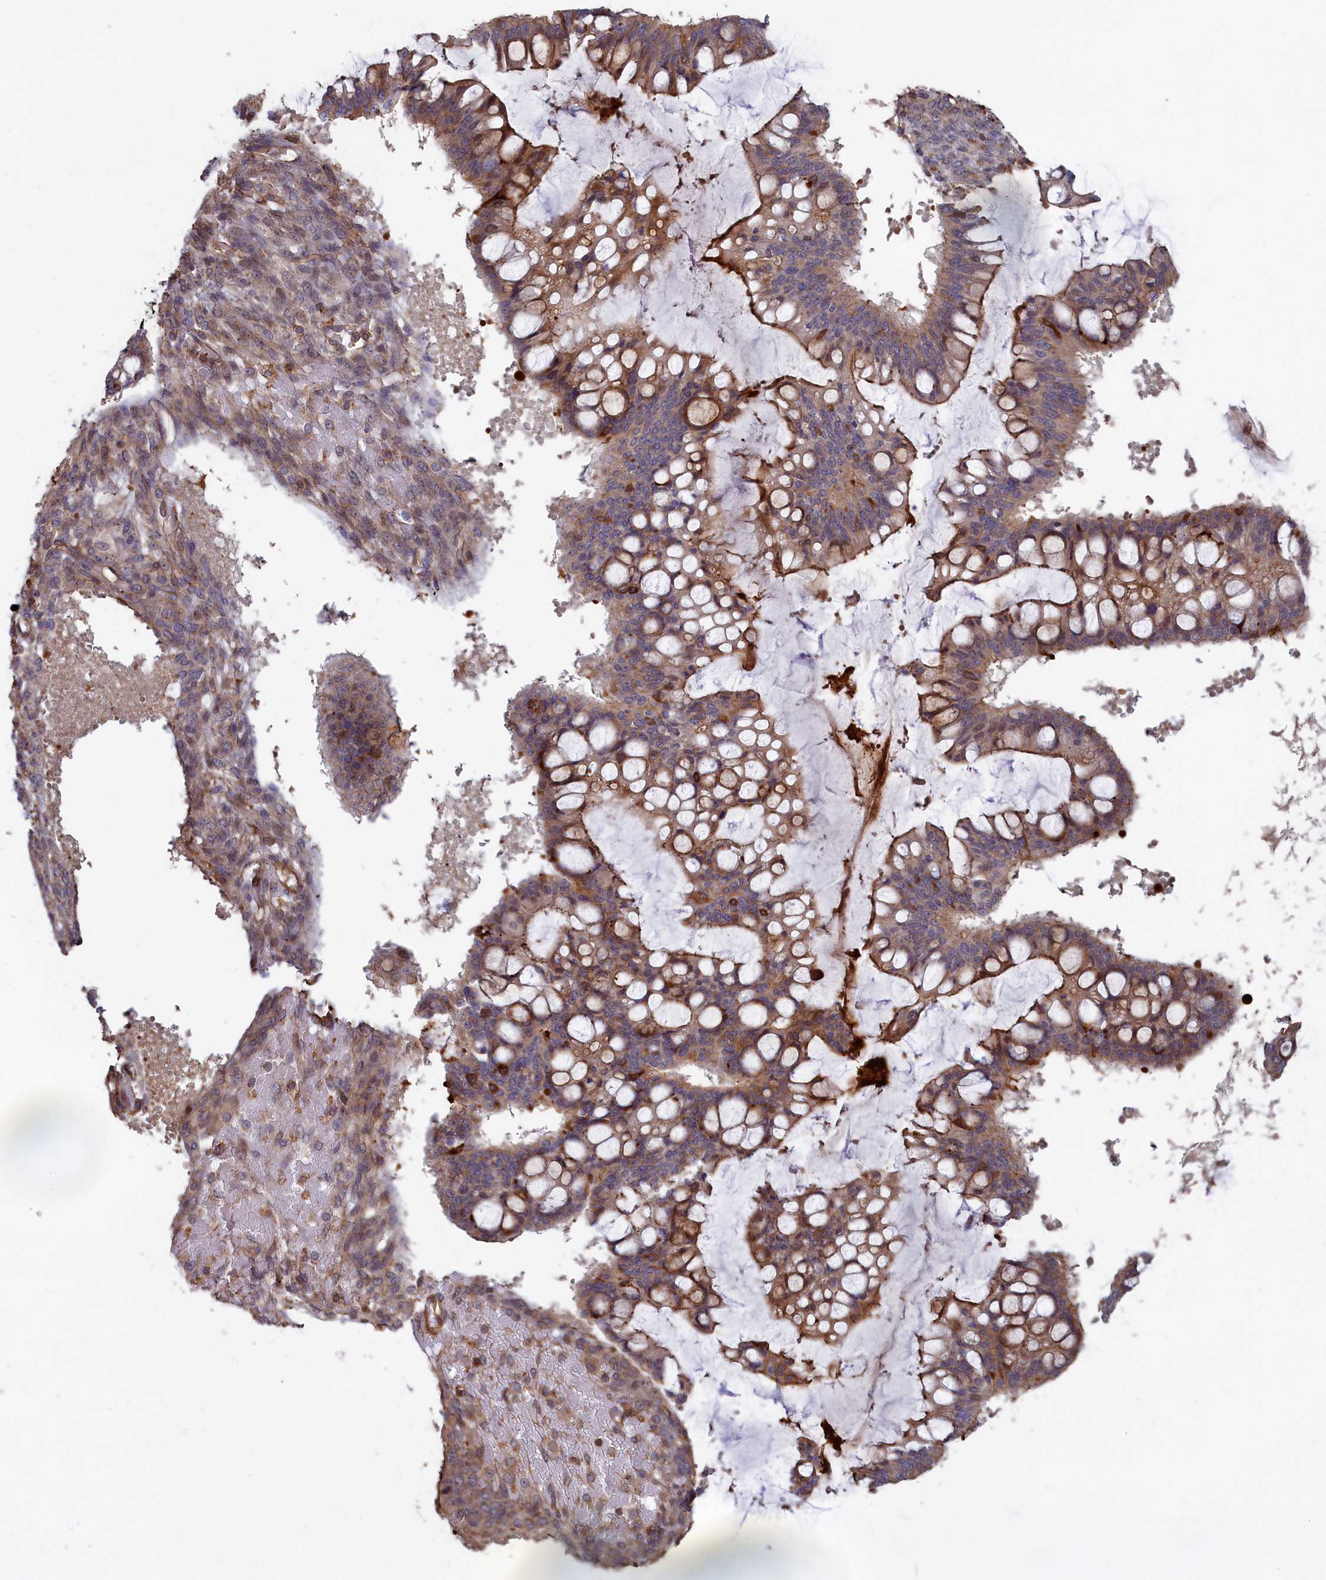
{"staining": {"intensity": "moderate", "quantity": "<25%", "location": "cytoplasmic/membranous"}, "tissue": "ovarian cancer", "cell_type": "Tumor cells", "image_type": "cancer", "snomed": [{"axis": "morphology", "description": "Cystadenocarcinoma, mucinous, NOS"}, {"axis": "topography", "description": "Ovary"}], "caption": "A brown stain highlights moderate cytoplasmic/membranous positivity of a protein in ovarian cancer tumor cells.", "gene": "ANKRD27", "patient": {"sex": "female", "age": 73}}